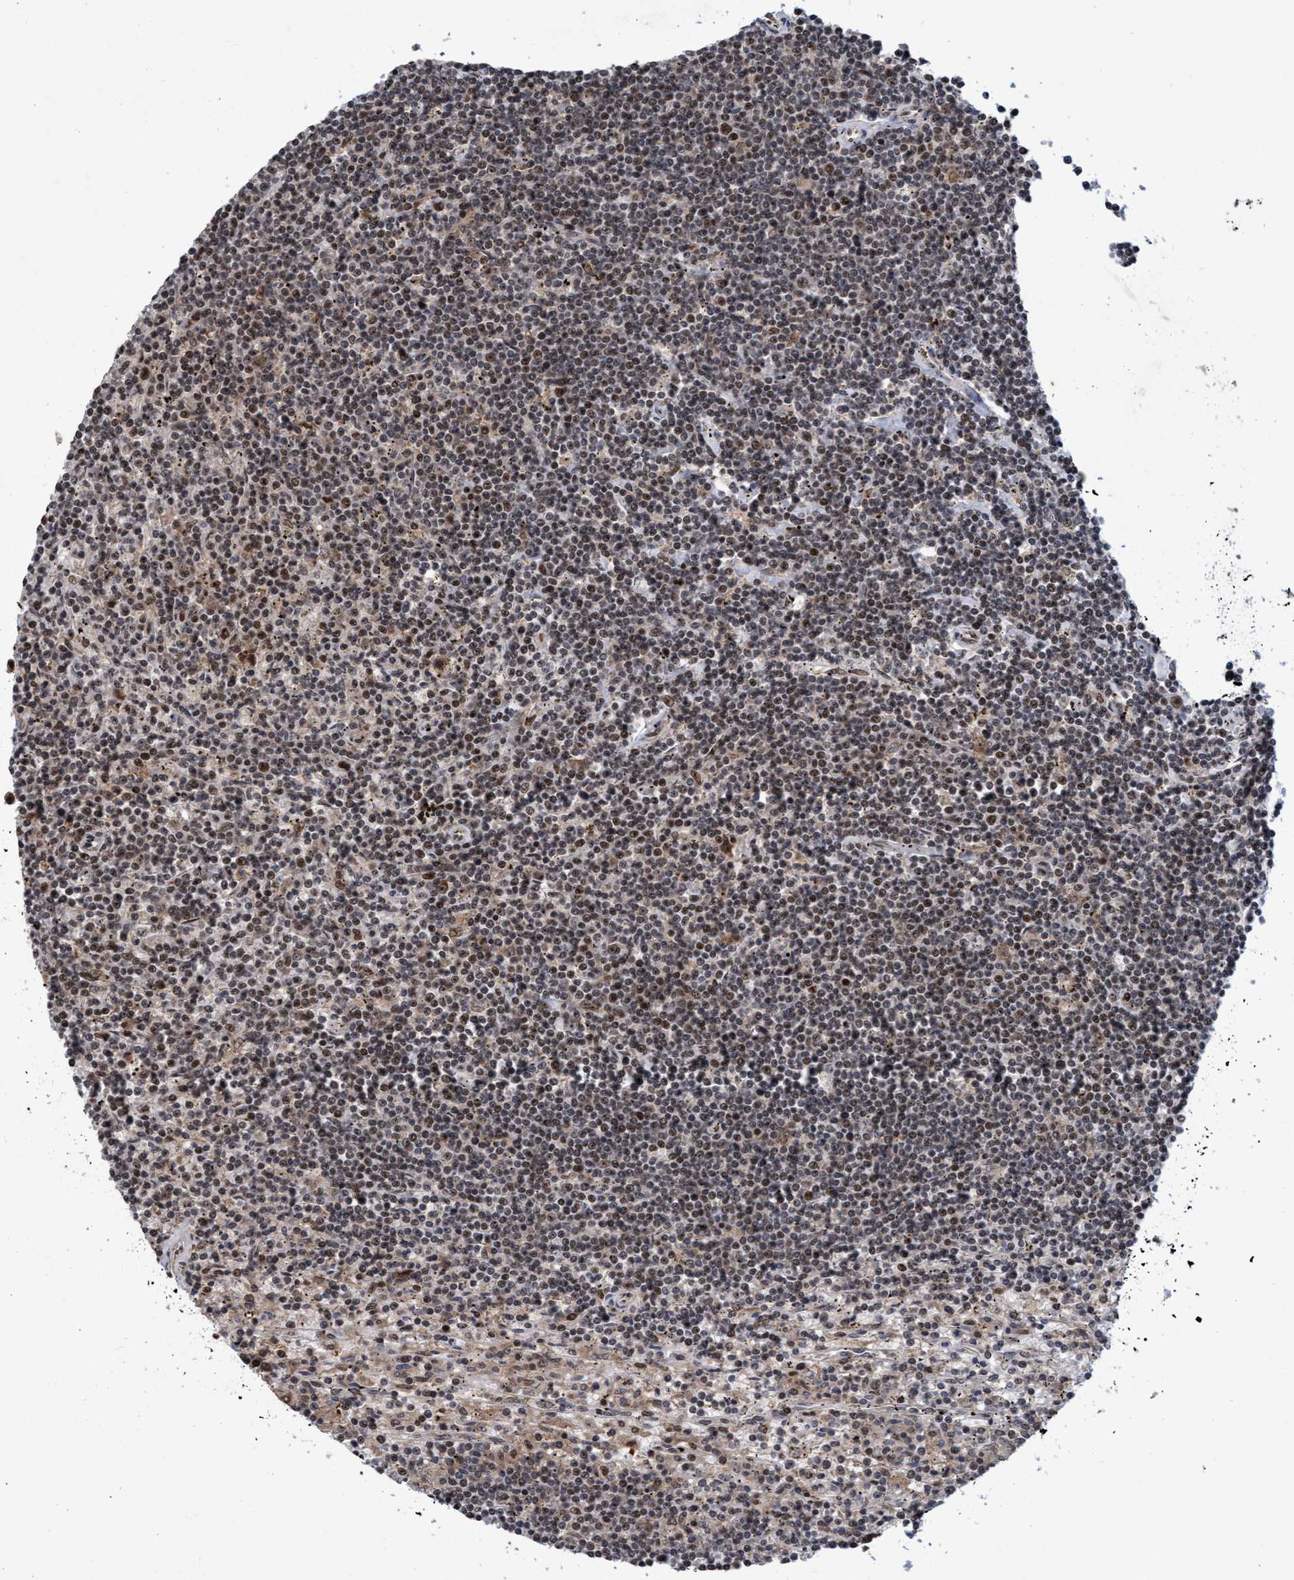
{"staining": {"intensity": "weak", "quantity": ">75%", "location": "nuclear"}, "tissue": "lymphoma", "cell_type": "Tumor cells", "image_type": "cancer", "snomed": [{"axis": "morphology", "description": "Malignant lymphoma, non-Hodgkin's type, Low grade"}, {"axis": "topography", "description": "Spleen"}], "caption": "Immunohistochemistry micrograph of human malignant lymphoma, non-Hodgkin's type (low-grade) stained for a protein (brown), which exhibits low levels of weak nuclear positivity in approximately >75% of tumor cells.", "gene": "GTF2F1", "patient": {"sex": "male", "age": 76}}